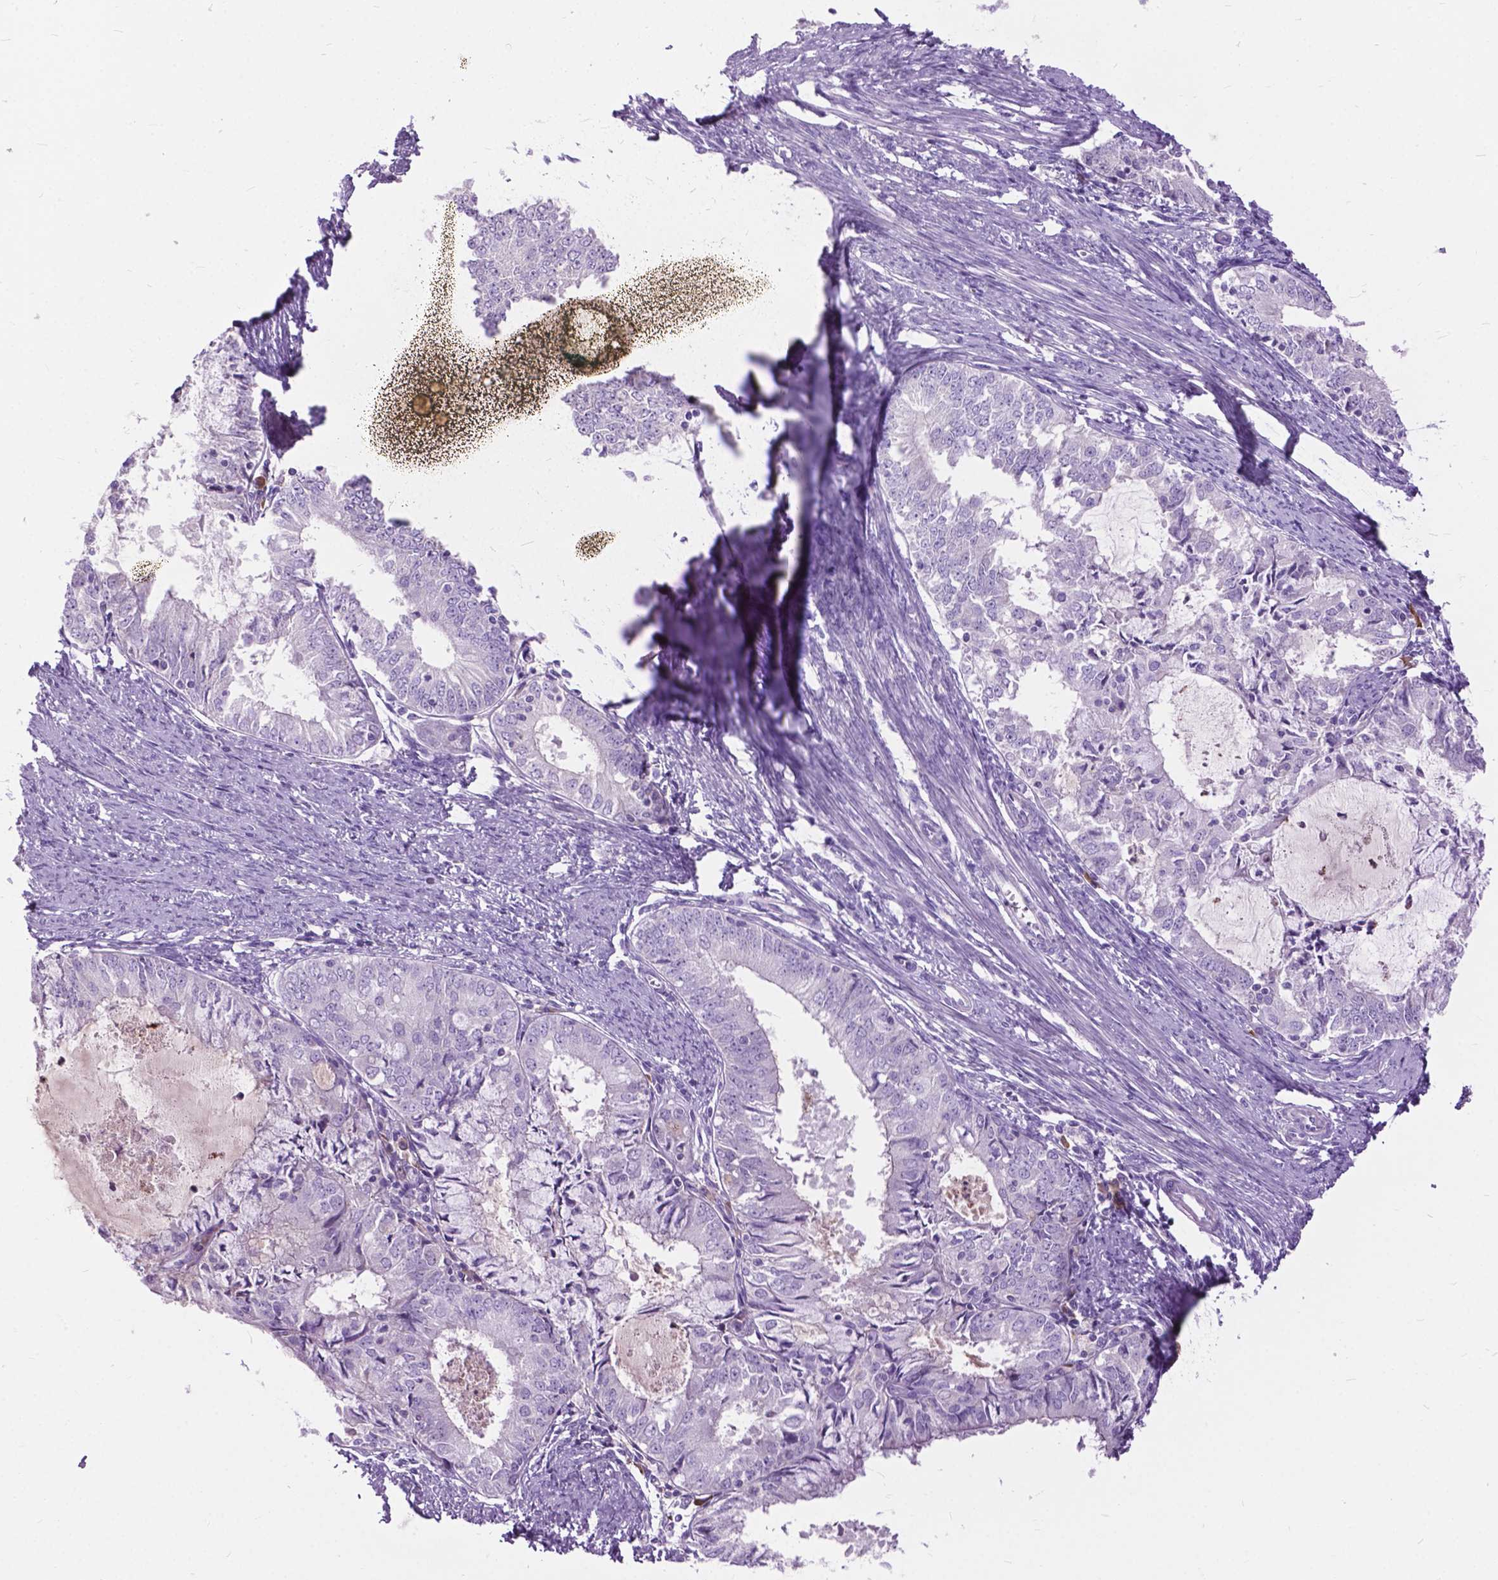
{"staining": {"intensity": "negative", "quantity": "none", "location": "none"}, "tissue": "endometrial cancer", "cell_type": "Tumor cells", "image_type": "cancer", "snomed": [{"axis": "morphology", "description": "Adenocarcinoma, NOS"}, {"axis": "topography", "description": "Endometrium"}], "caption": "Immunohistochemical staining of human endometrial cancer exhibits no significant expression in tumor cells. The staining was performed using DAB (3,3'-diaminobenzidine) to visualize the protein expression in brown, while the nuclei were stained in blue with hematoxylin (Magnification: 20x).", "gene": "PRR35", "patient": {"sex": "female", "age": 57}}